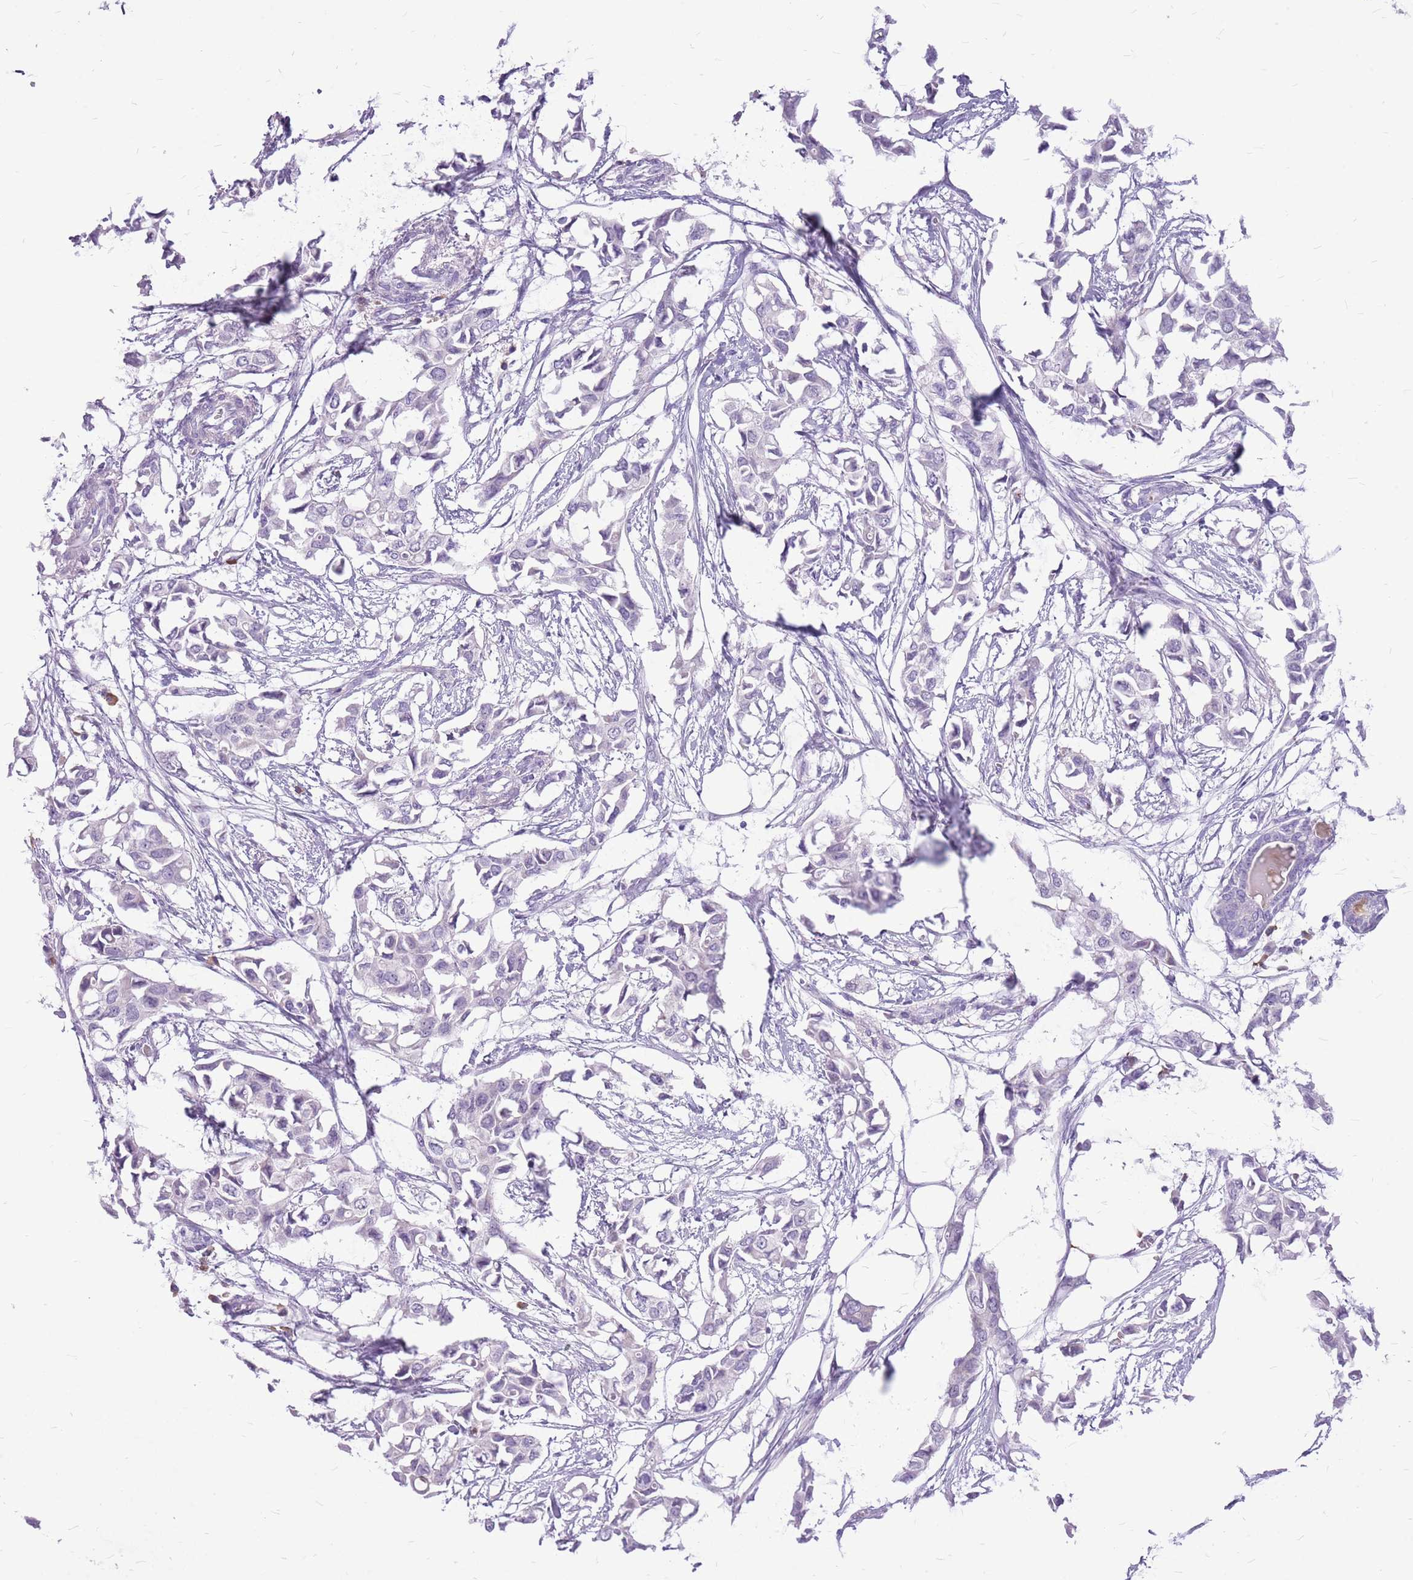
{"staining": {"intensity": "negative", "quantity": "none", "location": "none"}, "tissue": "breast cancer", "cell_type": "Tumor cells", "image_type": "cancer", "snomed": [{"axis": "morphology", "description": "Duct carcinoma"}, {"axis": "topography", "description": "Breast"}], "caption": "An IHC image of breast cancer (infiltrating ductal carcinoma) is shown. There is no staining in tumor cells of breast cancer (infiltrating ductal carcinoma).", "gene": "ZNF425", "patient": {"sex": "female", "age": 41}}